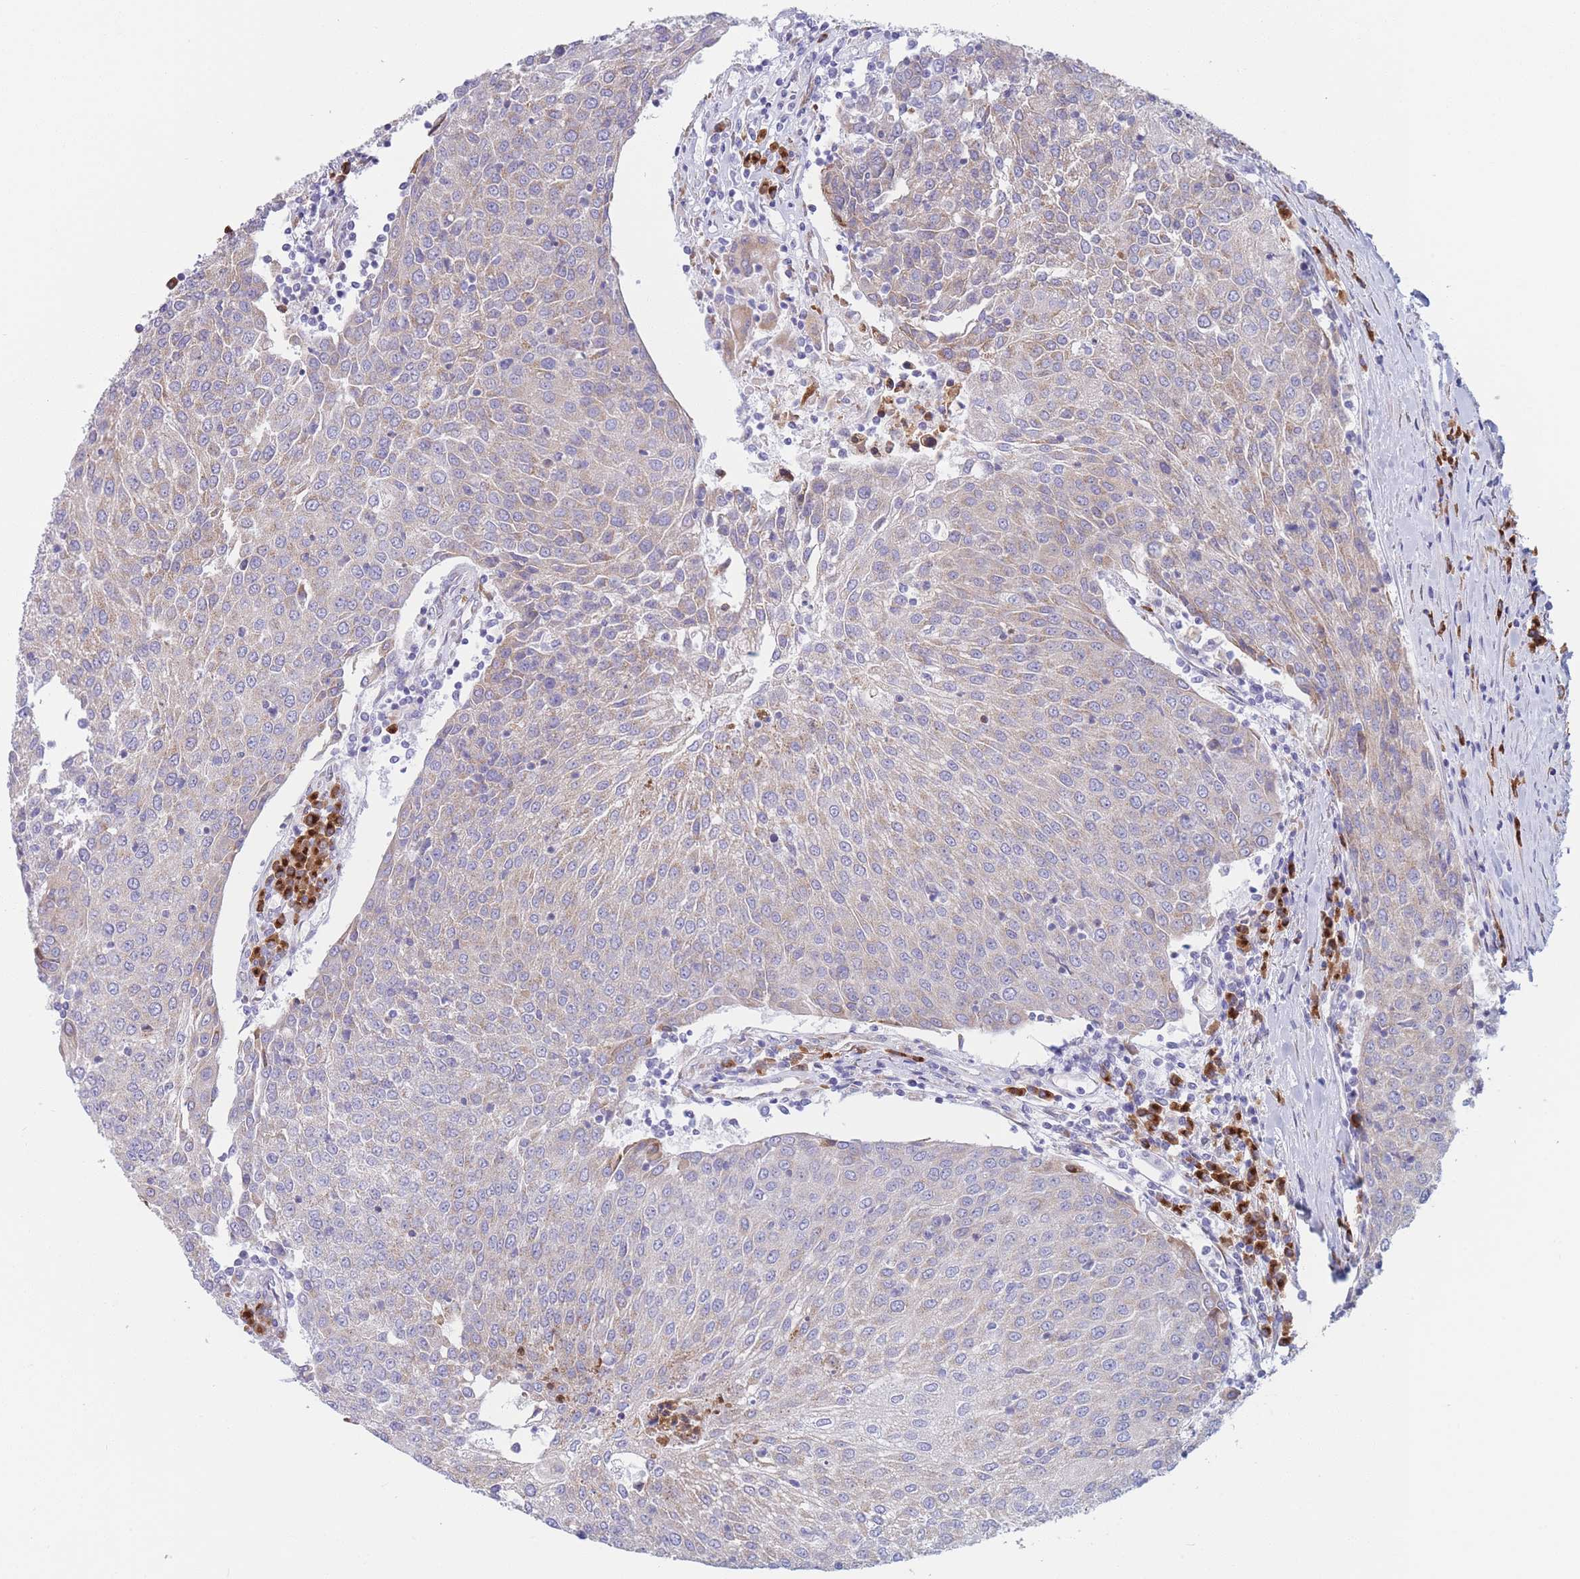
{"staining": {"intensity": "weak", "quantity": "<25%", "location": "cytoplasmic/membranous"}, "tissue": "urothelial cancer", "cell_type": "Tumor cells", "image_type": "cancer", "snomed": [{"axis": "morphology", "description": "Urothelial carcinoma, High grade"}, {"axis": "topography", "description": "Urinary bladder"}], "caption": "The histopathology image reveals no staining of tumor cells in high-grade urothelial carcinoma.", "gene": "MRPL30", "patient": {"sex": "female", "age": 85}}